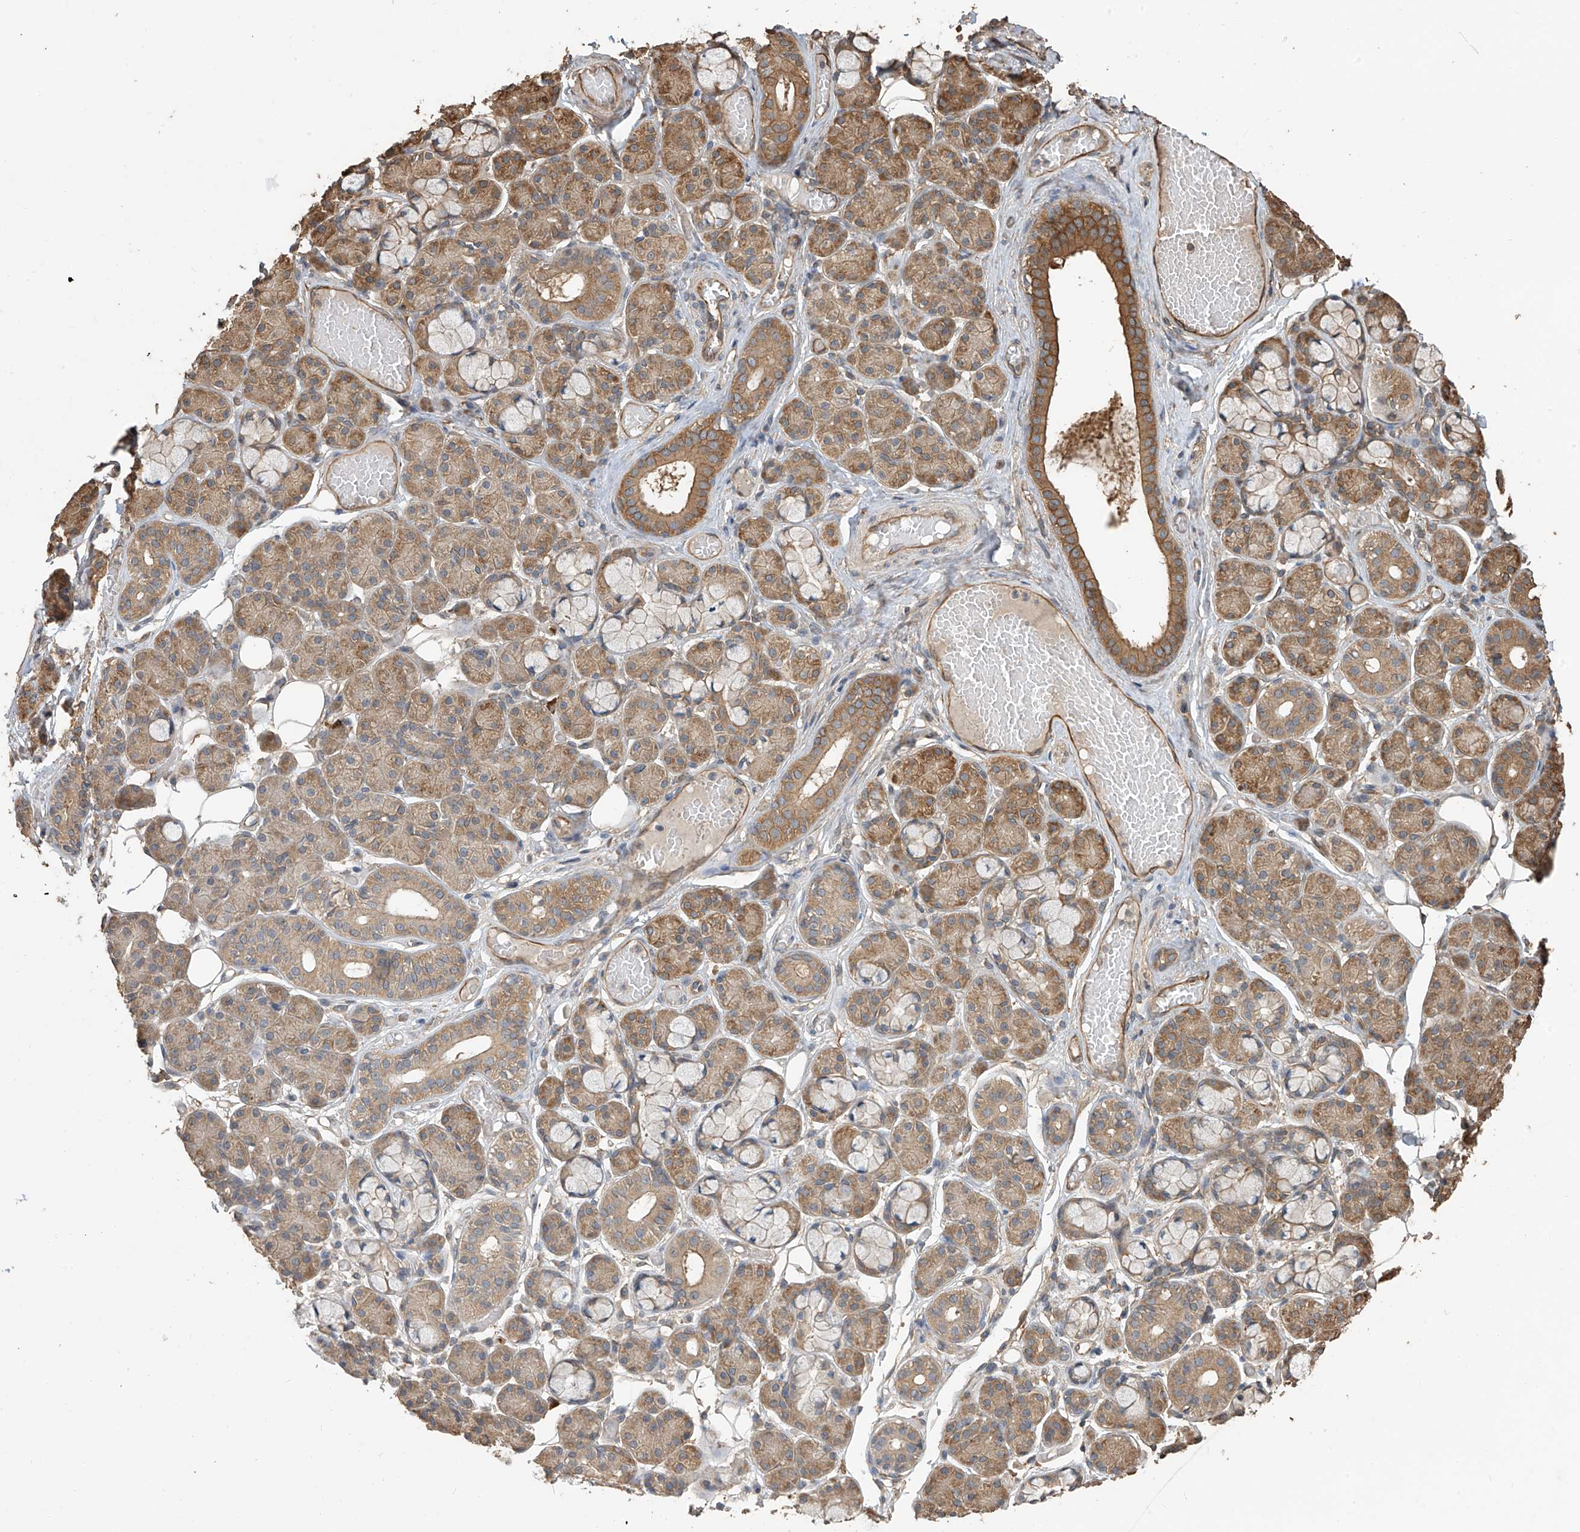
{"staining": {"intensity": "moderate", "quantity": "25%-75%", "location": "cytoplasmic/membranous"}, "tissue": "salivary gland", "cell_type": "Glandular cells", "image_type": "normal", "snomed": [{"axis": "morphology", "description": "Normal tissue, NOS"}, {"axis": "topography", "description": "Salivary gland"}], "caption": "Immunohistochemical staining of normal salivary gland displays medium levels of moderate cytoplasmic/membranous staining in about 25%-75% of glandular cells.", "gene": "AGBL5", "patient": {"sex": "male", "age": 63}}